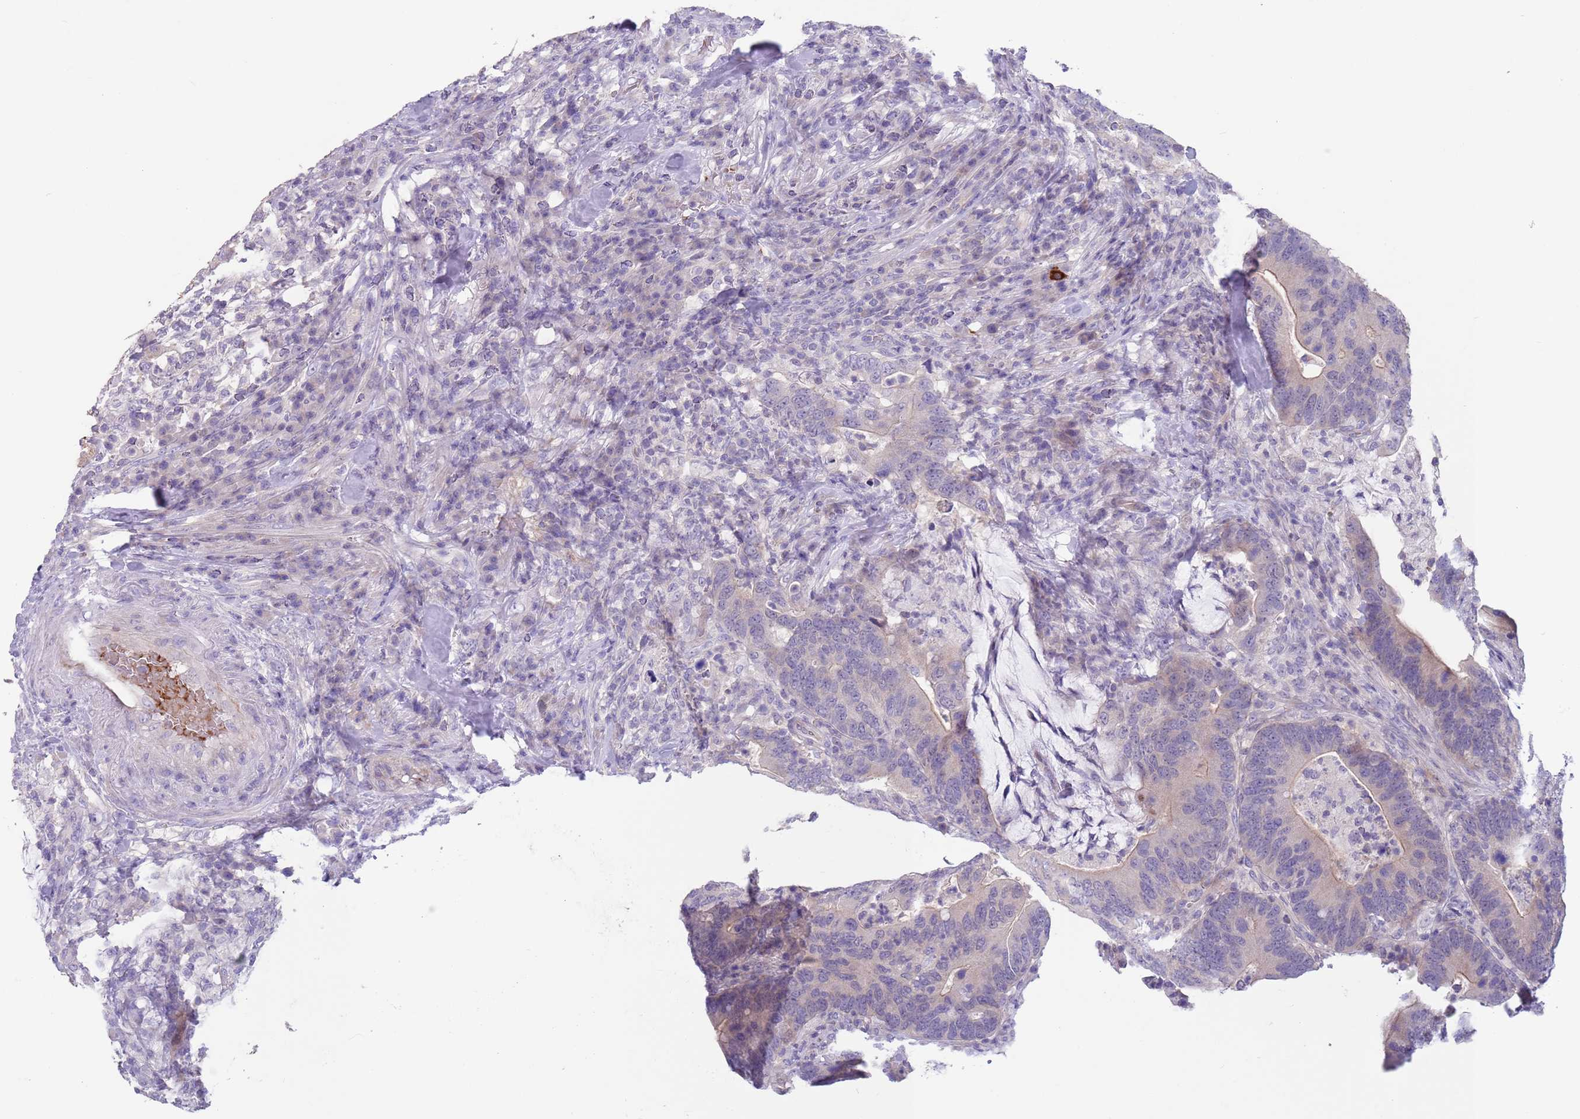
{"staining": {"intensity": "weak", "quantity": "<25%", "location": "cytoplasmic/membranous"}, "tissue": "colorectal cancer", "cell_type": "Tumor cells", "image_type": "cancer", "snomed": [{"axis": "morphology", "description": "Adenocarcinoma, NOS"}, {"axis": "topography", "description": "Colon"}], "caption": "An immunohistochemistry (IHC) image of colorectal adenocarcinoma is shown. There is no staining in tumor cells of colorectal adenocarcinoma.", "gene": "ZNF14", "patient": {"sex": "female", "age": 66}}